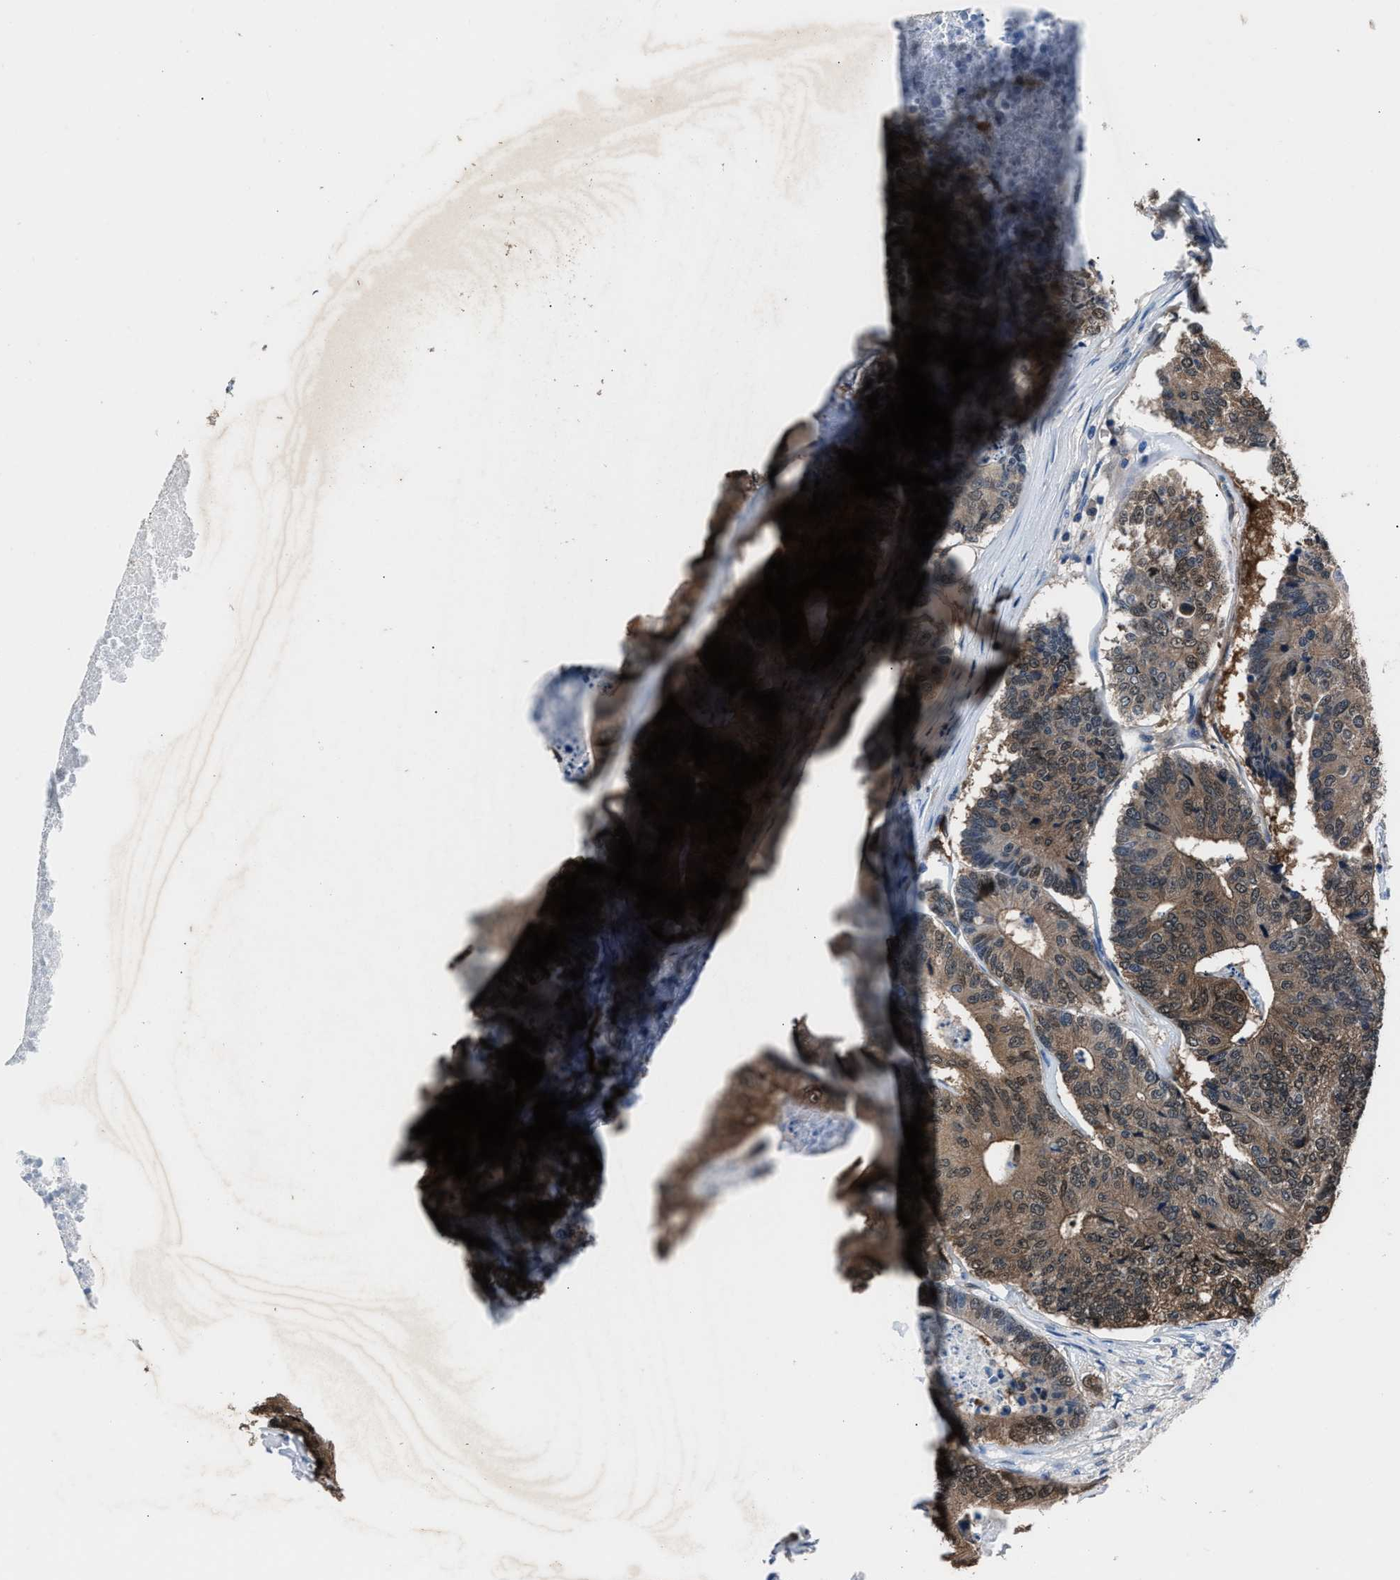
{"staining": {"intensity": "moderate", "quantity": ">75%", "location": "cytoplasmic/membranous,nuclear"}, "tissue": "colorectal cancer", "cell_type": "Tumor cells", "image_type": "cancer", "snomed": [{"axis": "morphology", "description": "Adenocarcinoma, NOS"}, {"axis": "topography", "description": "Colon"}], "caption": "A micrograph of colorectal adenocarcinoma stained for a protein displays moderate cytoplasmic/membranous and nuclear brown staining in tumor cells.", "gene": "PPA1", "patient": {"sex": "female", "age": 67}}